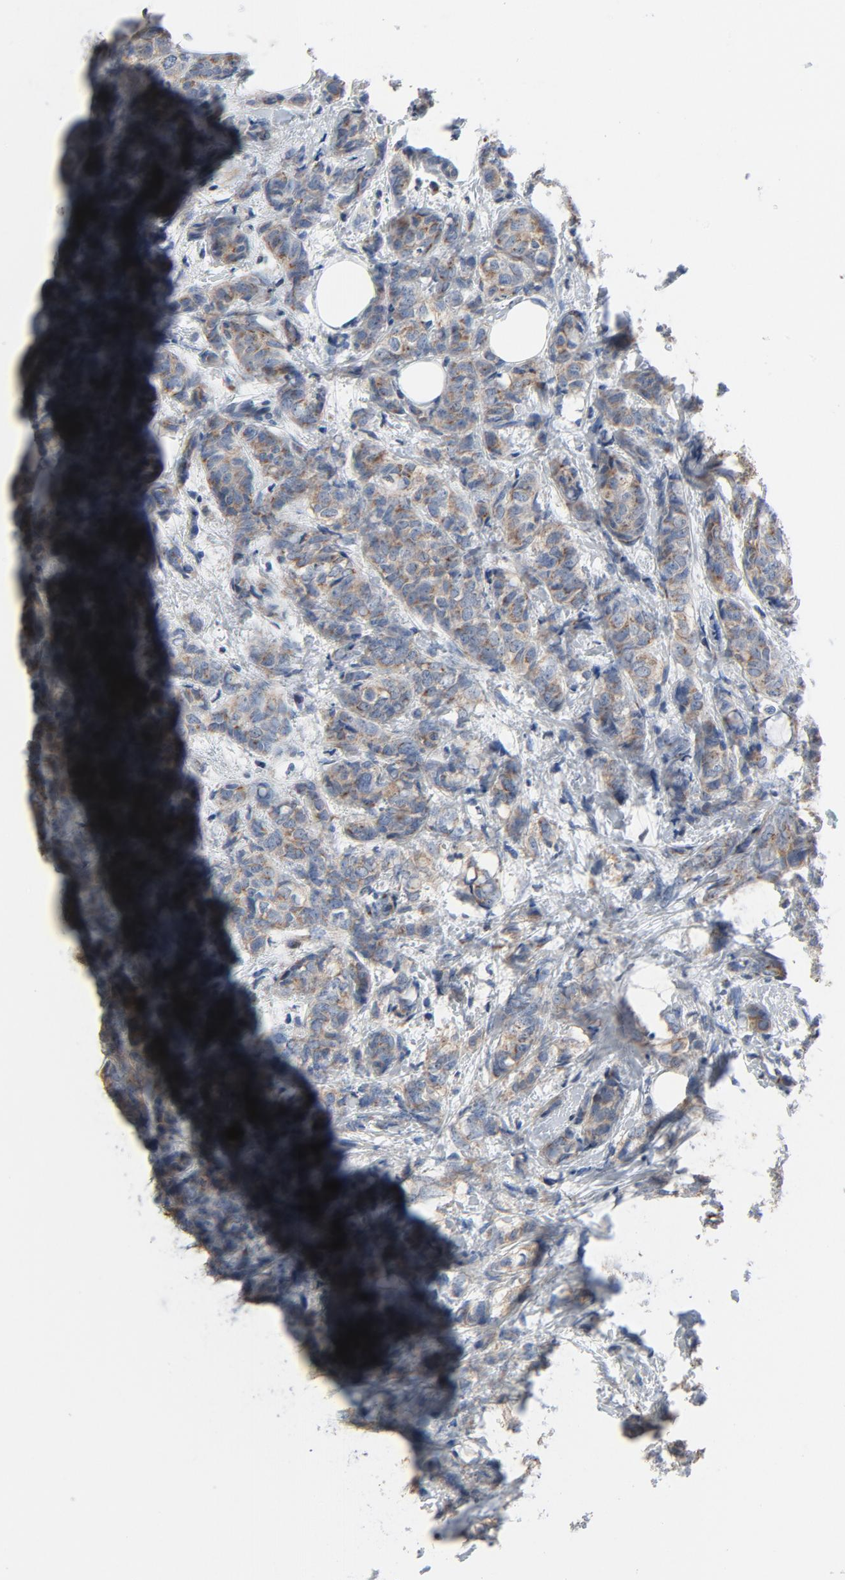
{"staining": {"intensity": "moderate", "quantity": ">75%", "location": "cytoplasmic/membranous"}, "tissue": "breast cancer", "cell_type": "Tumor cells", "image_type": "cancer", "snomed": [{"axis": "morphology", "description": "Lobular carcinoma"}, {"axis": "topography", "description": "Breast"}], "caption": "Immunohistochemistry histopathology image of breast cancer (lobular carcinoma) stained for a protein (brown), which displays medium levels of moderate cytoplasmic/membranous expression in approximately >75% of tumor cells.", "gene": "YIPF6", "patient": {"sex": "female", "age": 60}}